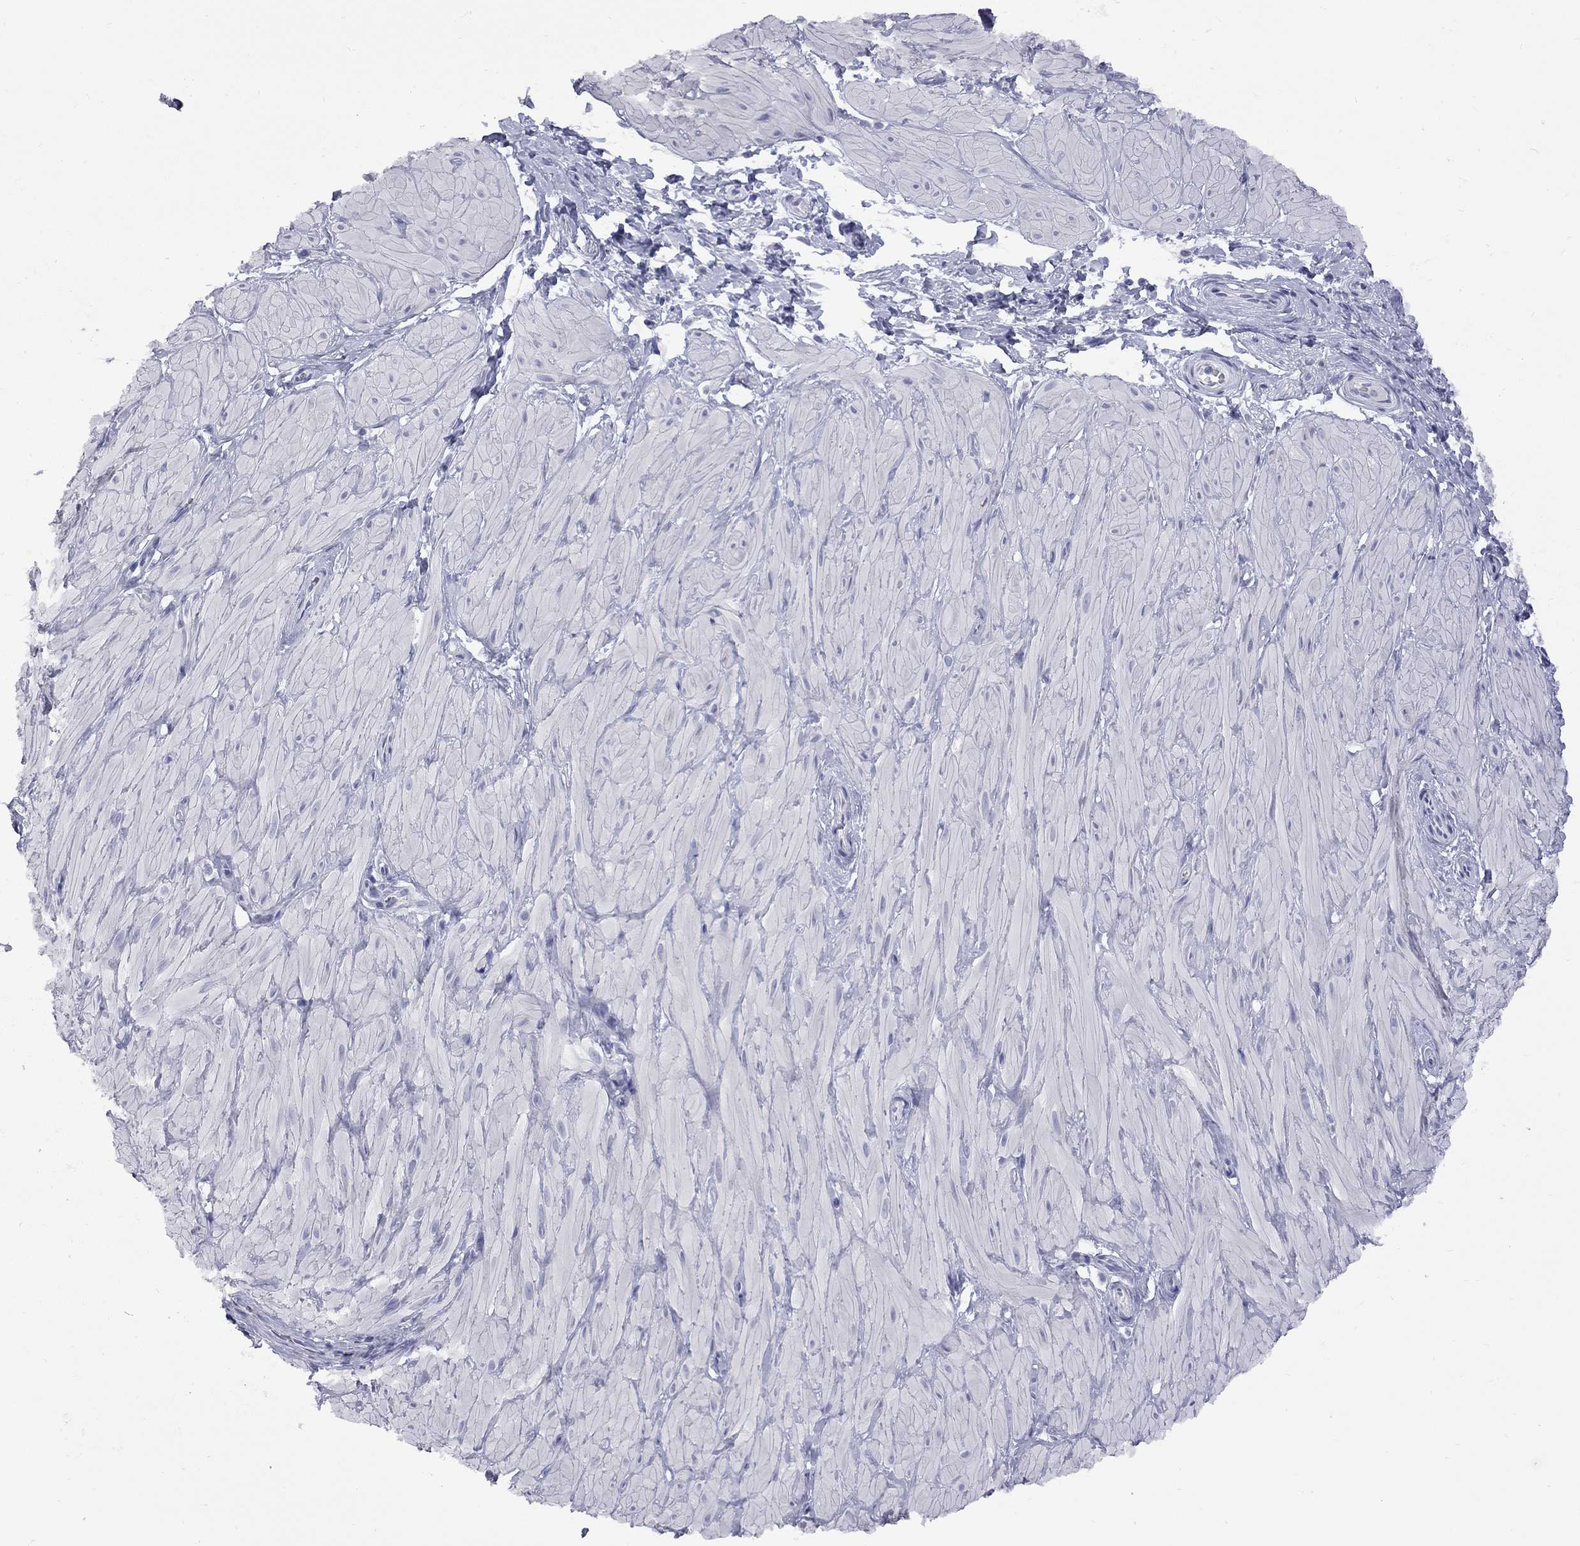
{"staining": {"intensity": "negative", "quantity": "none", "location": "none"}, "tissue": "adipose tissue", "cell_type": "Adipocytes", "image_type": "normal", "snomed": [{"axis": "morphology", "description": "Normal tissue, NOS"}, {"axis": "topography", "description": "Smooth muscle"}, {"axis": "topography", "description": "Peripheral nerve tissue"}], "caption": "An IHC photomicrograph of normal adipose tissue is shown. There is no staining in adipocytes of adipose tissue. (Stains: DAB immunohistochemistry with hematoxylin counter stain, Microscopy: brightfield microscopy at high magnification).", "gene": "ABCB4", "patient": {"sex": "male", "age": 22}}